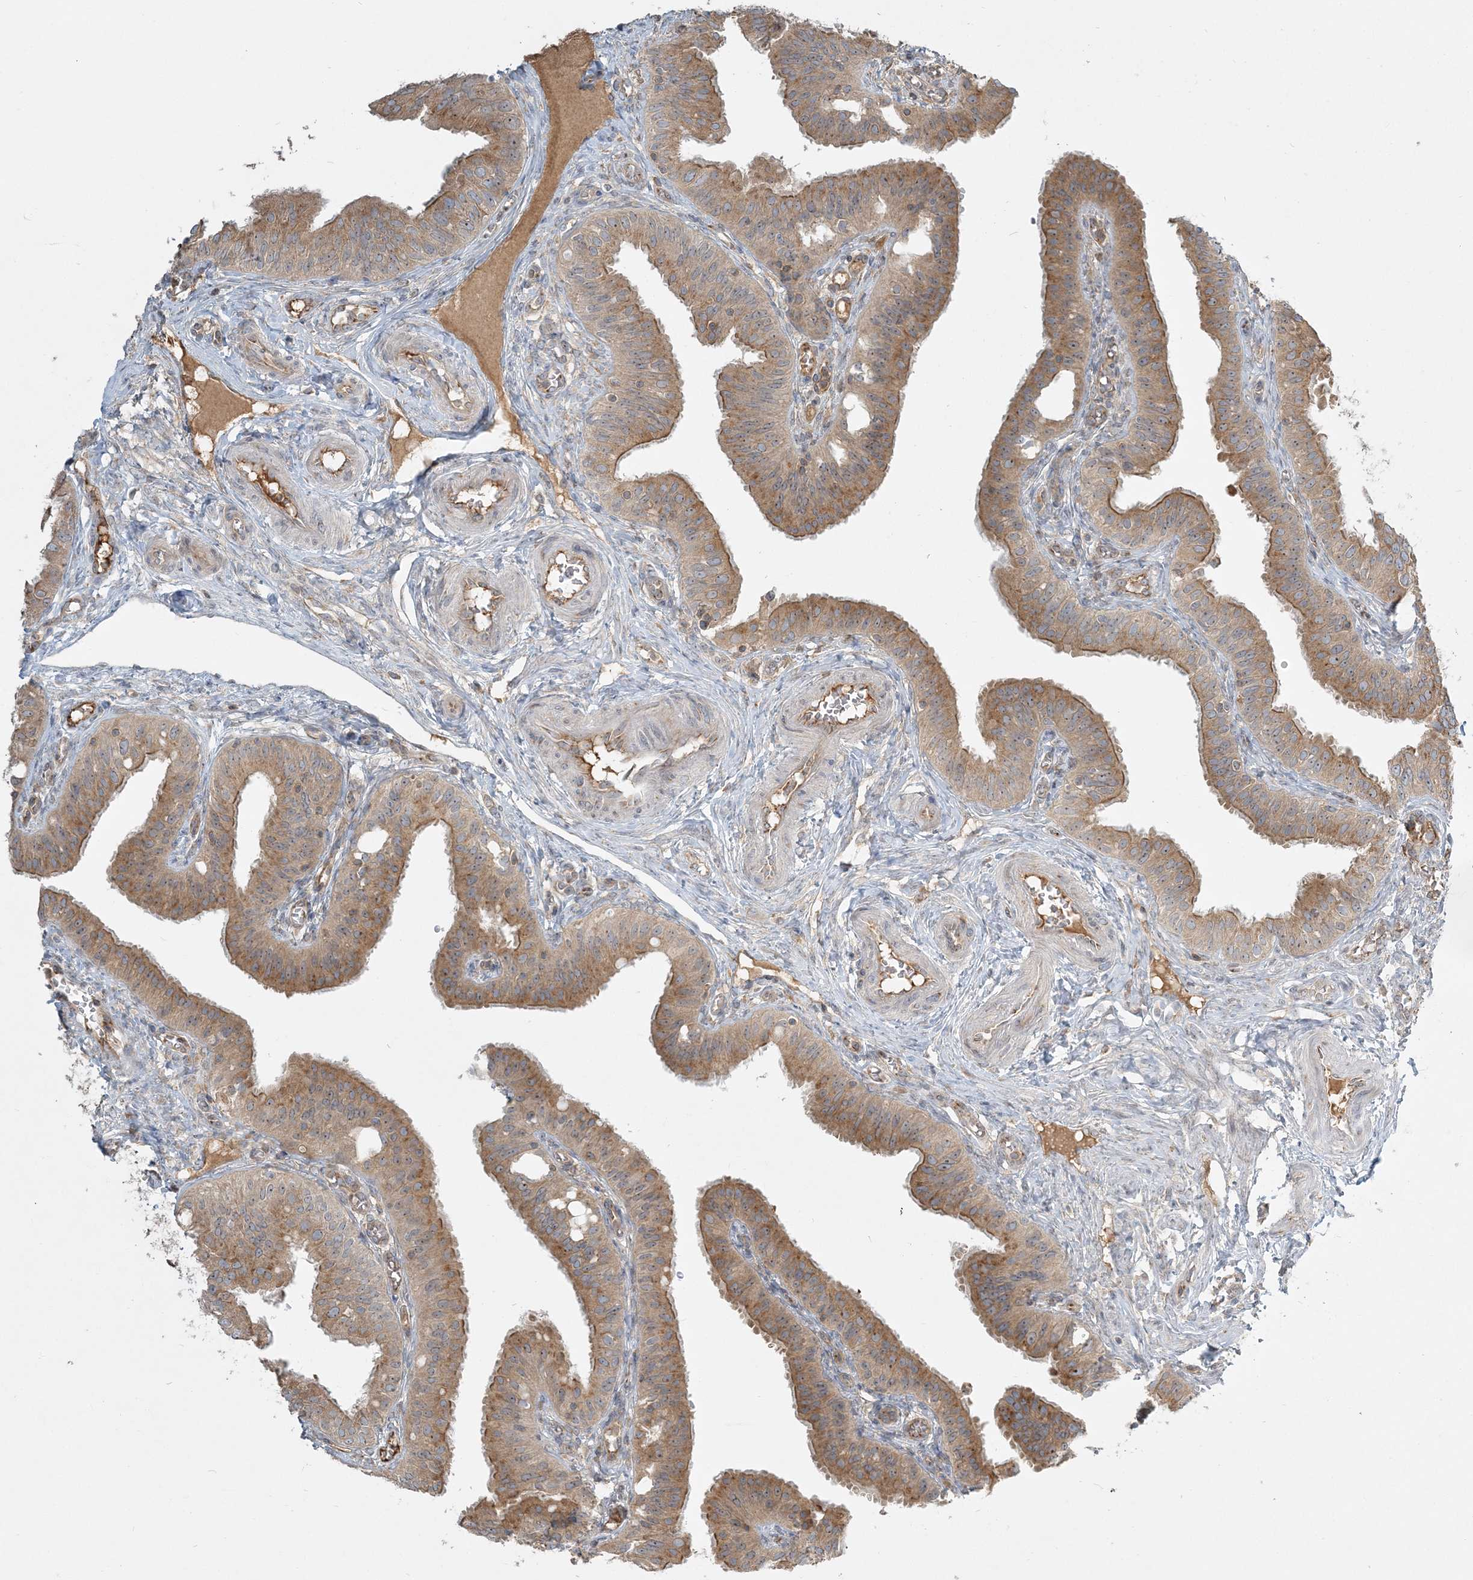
{"staining": {"intensity": "moderate", "quantity": ">75%", "location": "cytoplasmic/membranous"}, "tissue": "fallopian tube", "cell_type": "Glandular cells", "image_type": "normal", "snomed": [{"axis": "morphology", "description": "Normal tissue, NOS"}, {"axis": "topography", "description": "Fallopian tube"}, {"axis": "topography", "description": "Ovary"}], "caption": "Immunohistochemical staining of unremarkable human fallopian tube shows medium levels of moderate cytoplasmic/membranous expression in about >75% of glandular cells.", "gene": "AP1AR", "patient": {"sex": "female", "age": 42}}